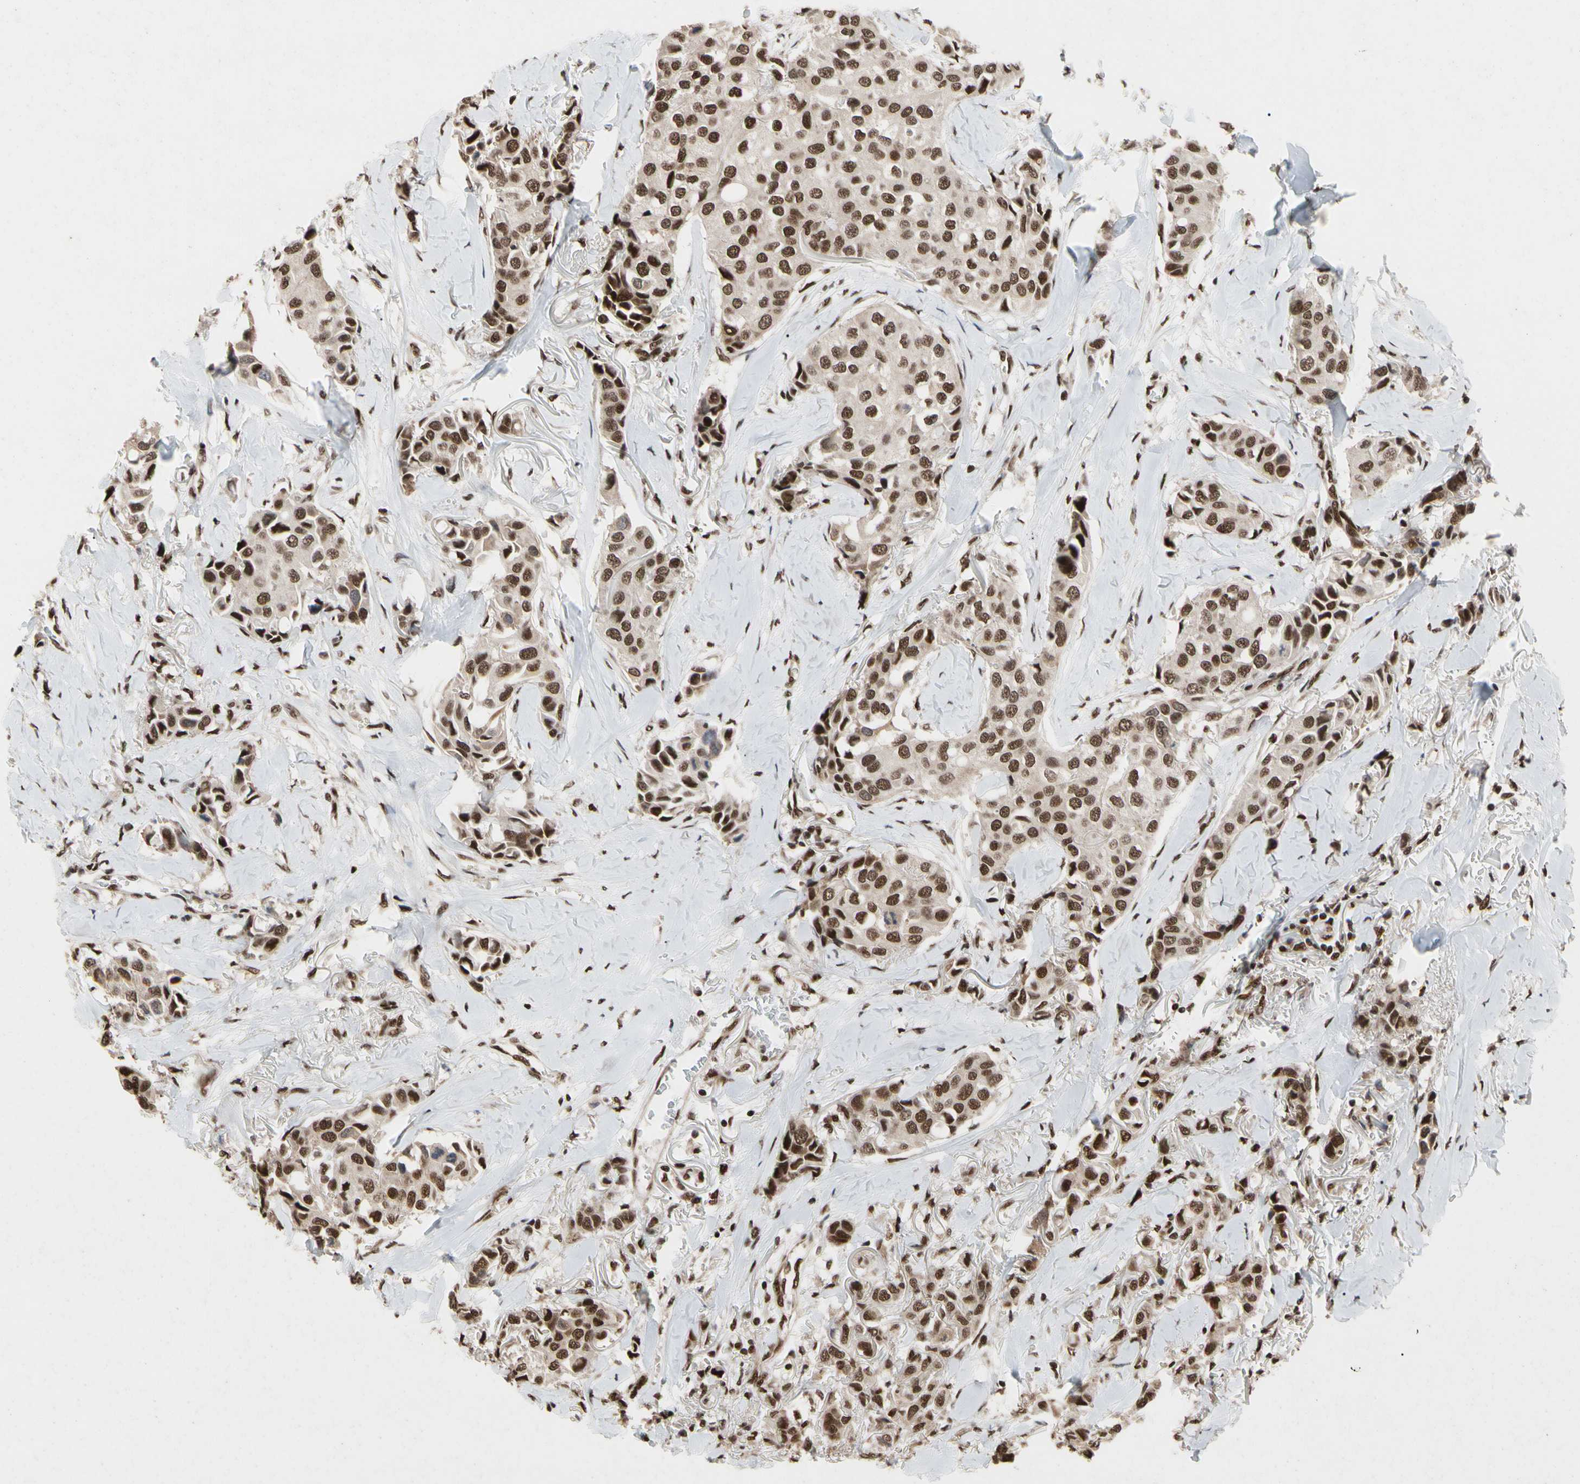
{"staining": {"intensity": "moderate", "quantity": ">75%", "location": "cytoplasmic/membranous,nuclear"}, "tissue": "breast cancer", "cell_type": "Tumor cells", "image_type": "cancer", "snomed": [{"axis": "morphology", "description": "Duct carcinoma"}, {"axis": "topography", "description": "Breast"}], "caption": "Human breast intraductal carcinoma stained with a protein marker displays moderate staining in tumor cells.", "gene": "FAM98B", "patient": {"sex": "female", "age": 80}}